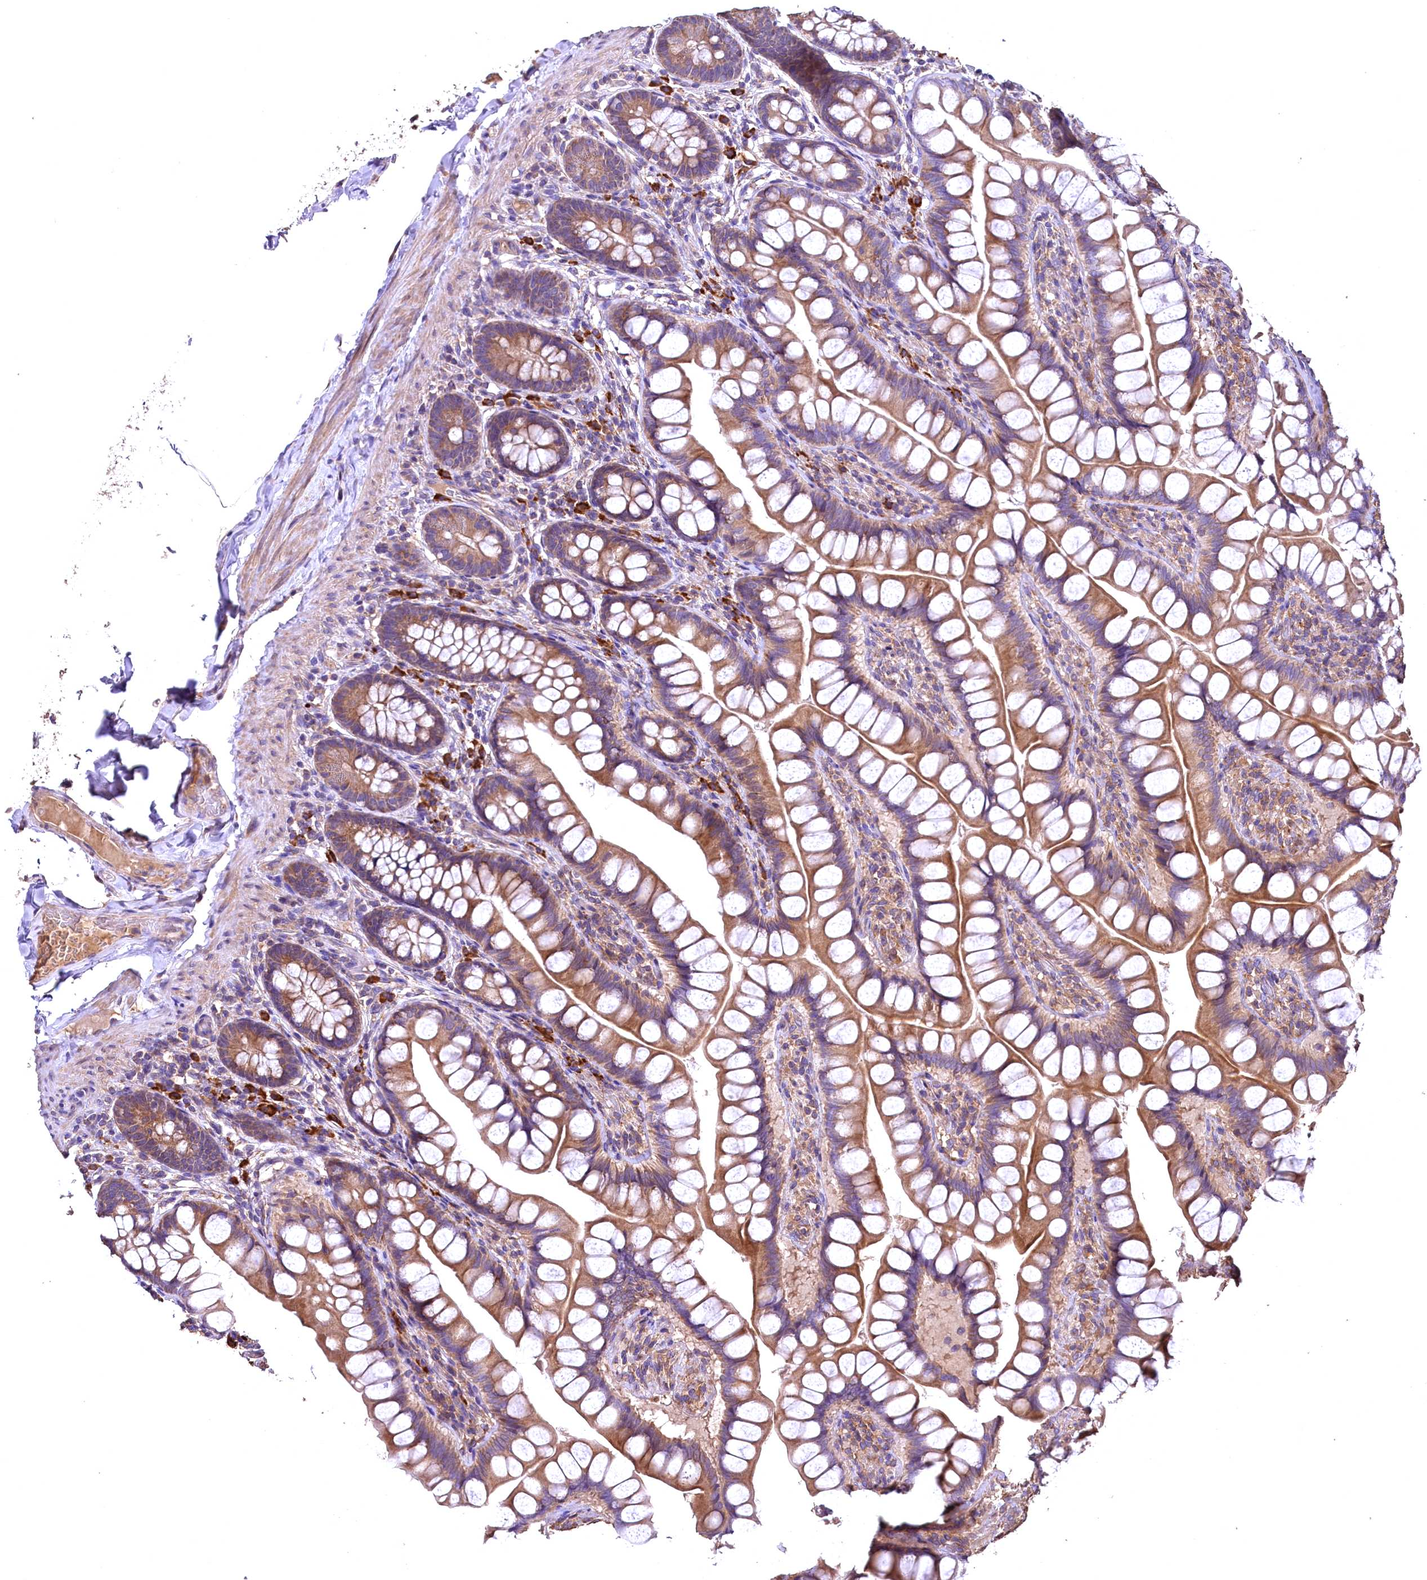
{"staining": {"intensity": "moderate", "quantity": ">75%", "location": "cytoplasmic/membranous"}, "tissue": "small intestine", "cell_type": "Glandular cells", "image_type": "normal", "snomed": [{"axis": "morphology", "description": "Normal tissue, NOS"}, {"axis": "topography", "description": "Small intestine"}], "caption": "Immunohistochemistry of normal small intestine exhibits medium levels of moderate cytoplasmic/membranous expression in approximately >75% of glandular cells. (Stains: DAB in brown, nuclei in blue, Microscopy: brightfield microscopy at high magnification).", "gene": "ENKD1", "patient": {"sex": "male", "age": 70}}